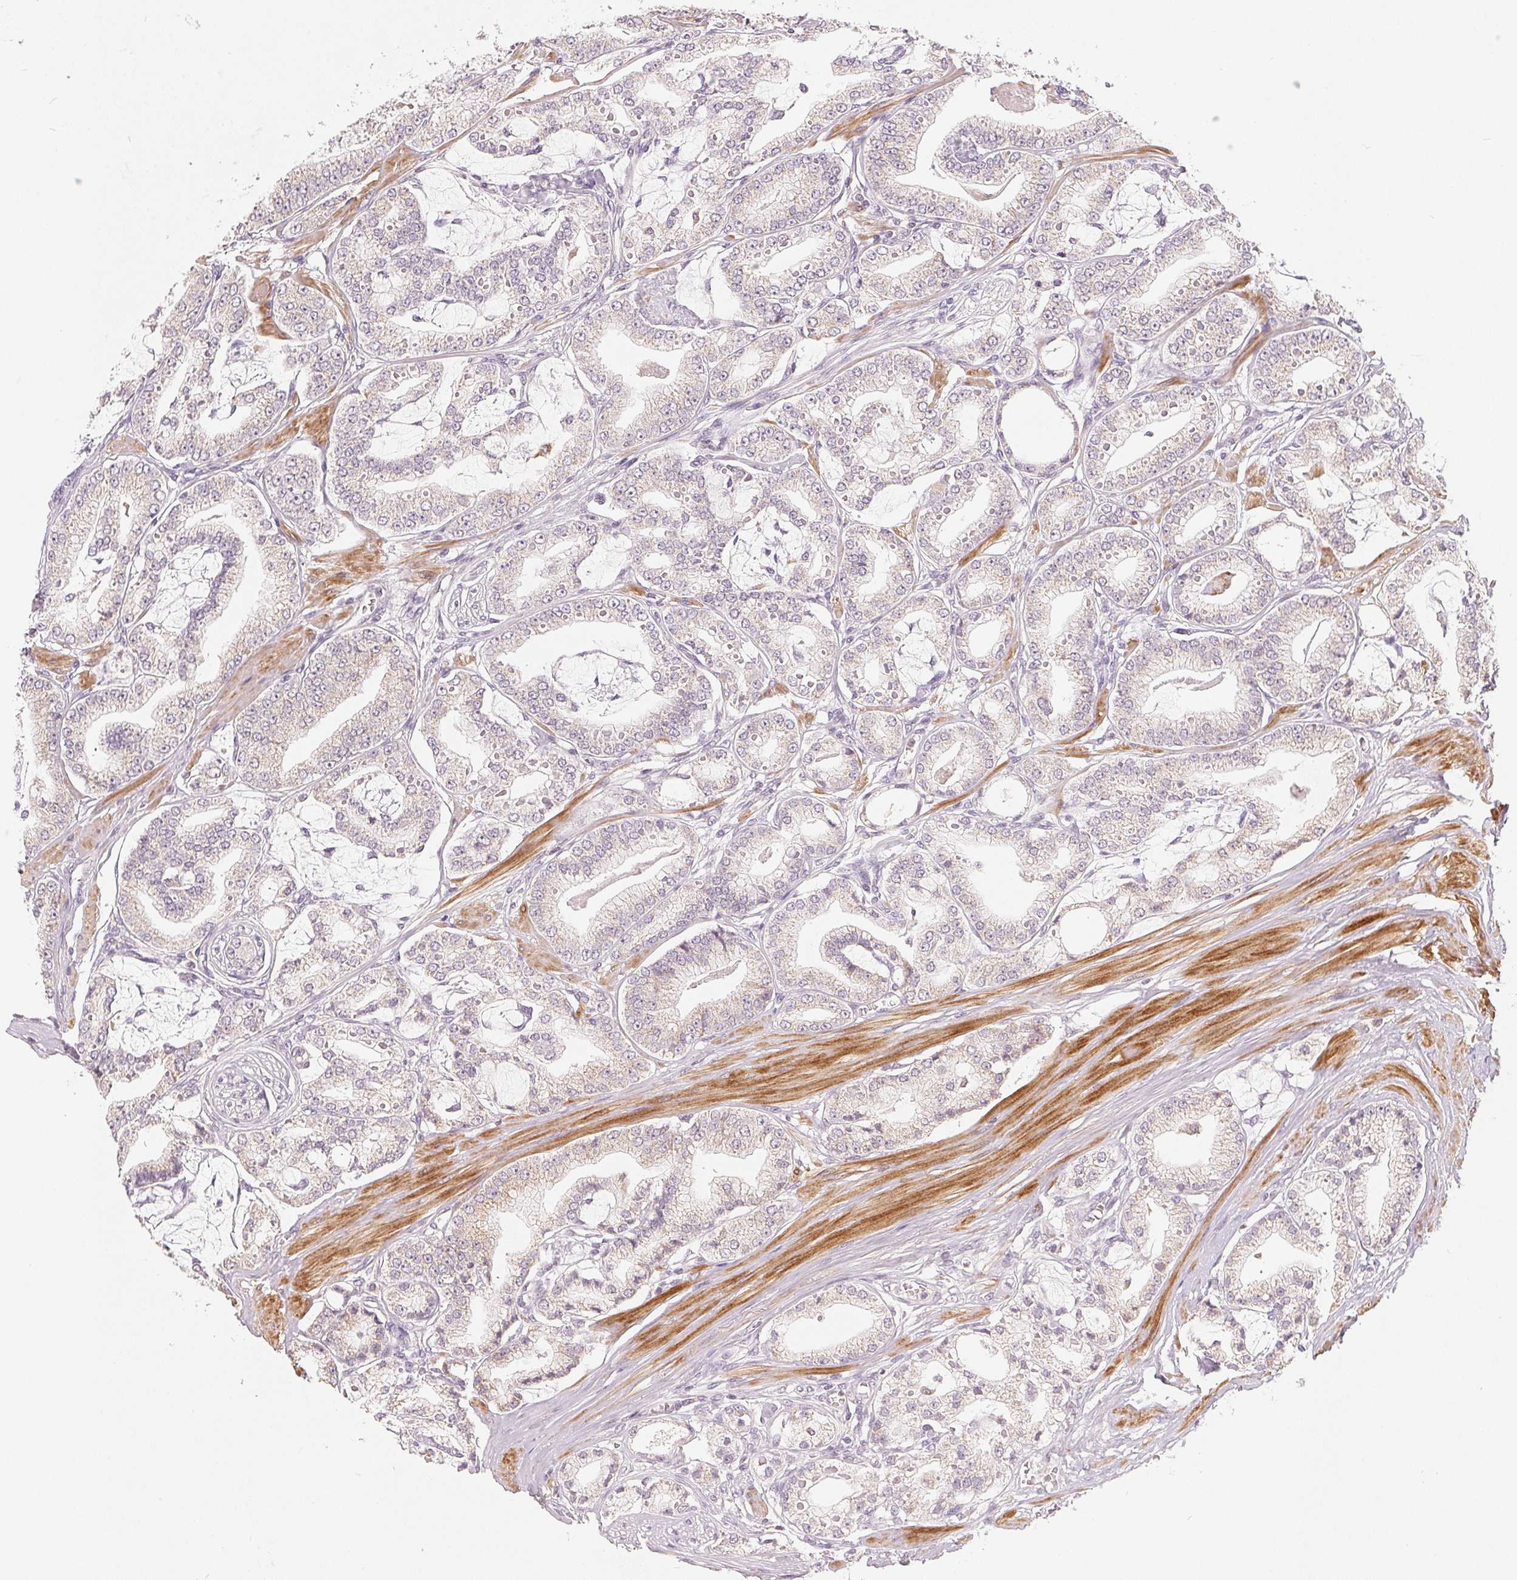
{"staining": {"intensity": "negative", "quantity": "none", "location": "none"}, "tissue": "prostate cancer", "cell_type": "Tumor cells", "image_type": "cancer", "snomed": [{"axis": "morphology", "description": "Adenocarcinoma, High grade"}, {"axis": "topography", "description": "Prostate"}], "caption": "Tumor cells show no significant protein staining in adenocarcinoma (high-grade) (prostate).", "gene": "GHITM", "patient": {"sex": "male", "age": 71}}